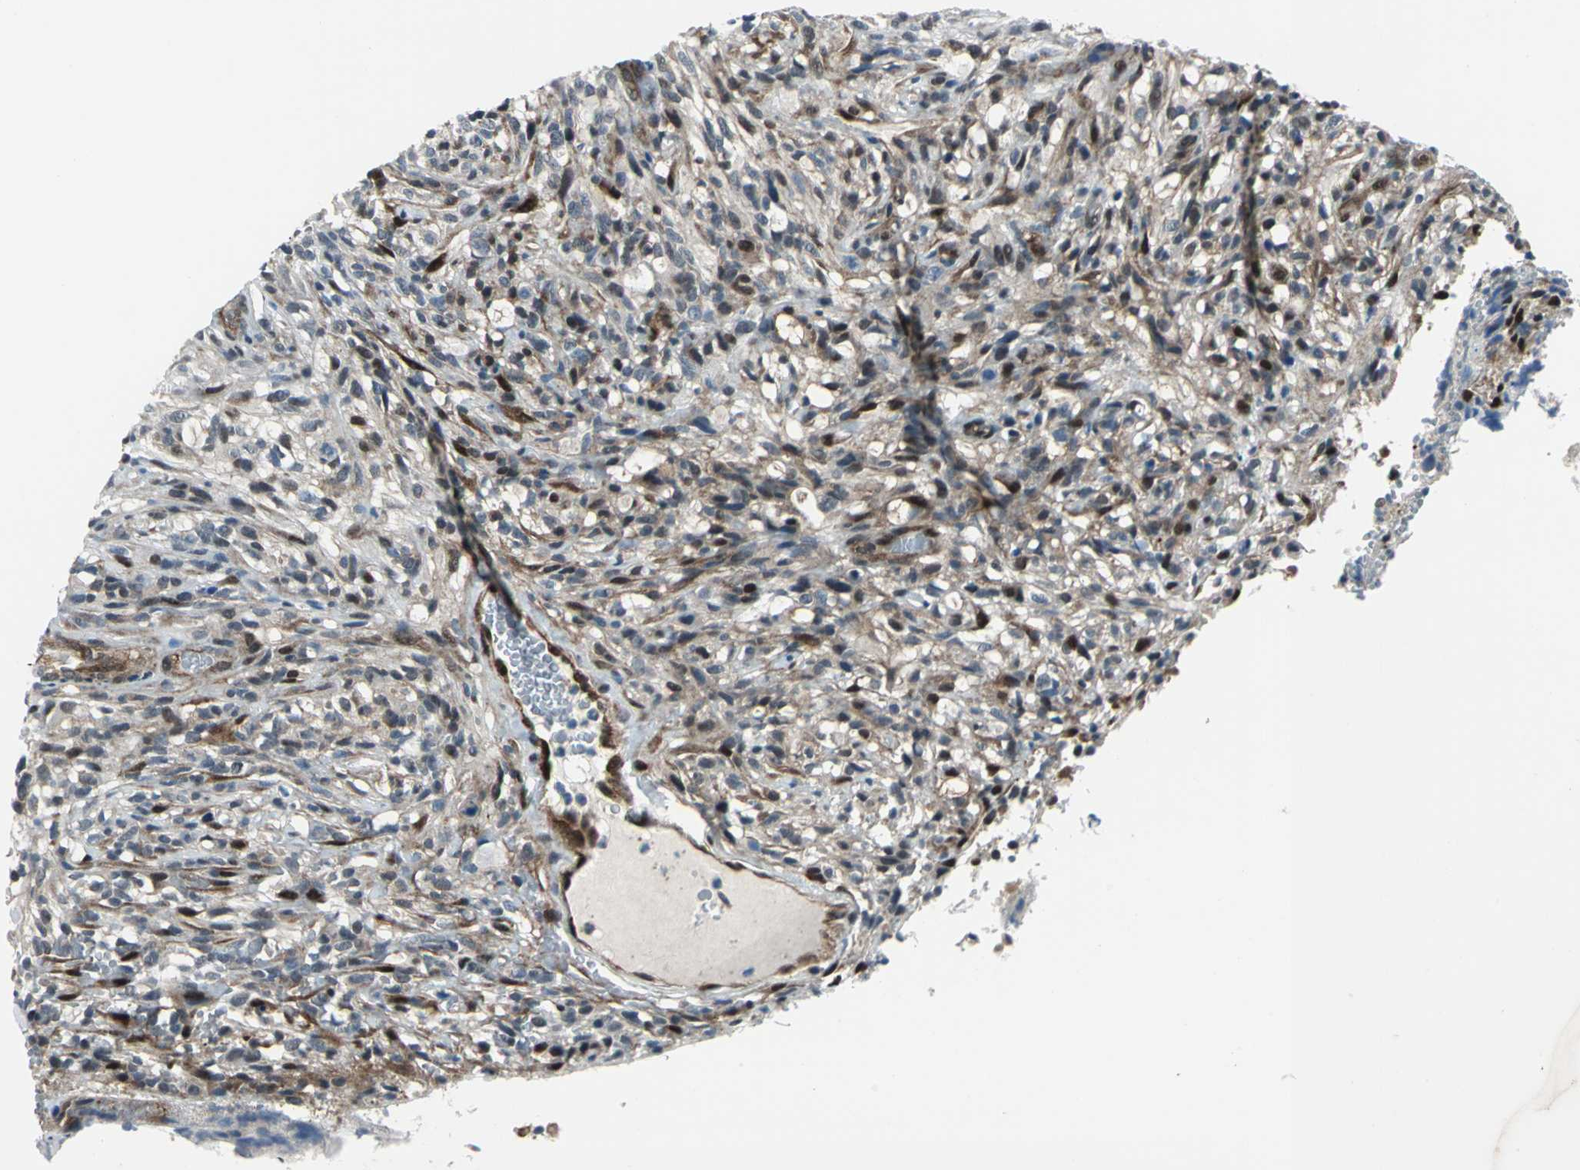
{"staining": {"intensity": "moderate", "quantity": "25%-75%", "location": "cytoplasmic/membranous,nuclear"}, "tissue": "glioma", "cell_type": "Tumor cells", "image_type": "cancer", "snomed": [{"axis": "morphology", "description": "Normal tissue, NOS"}, {"axis": "morphology", "description": "Glioma, malignant, High grade"}, {"axis": "topography", "description": "Cerebral cortex"}], "caption": "Immunohistochemical staining of malignant glioma (high-grade) displays medium levels of moderate cytoplasmic/membranous and nuclear positivity in approximately 25%-75% of tumor cells.", "gene": "POLR3K", "patient": {"sex": "male", "age": 75}}